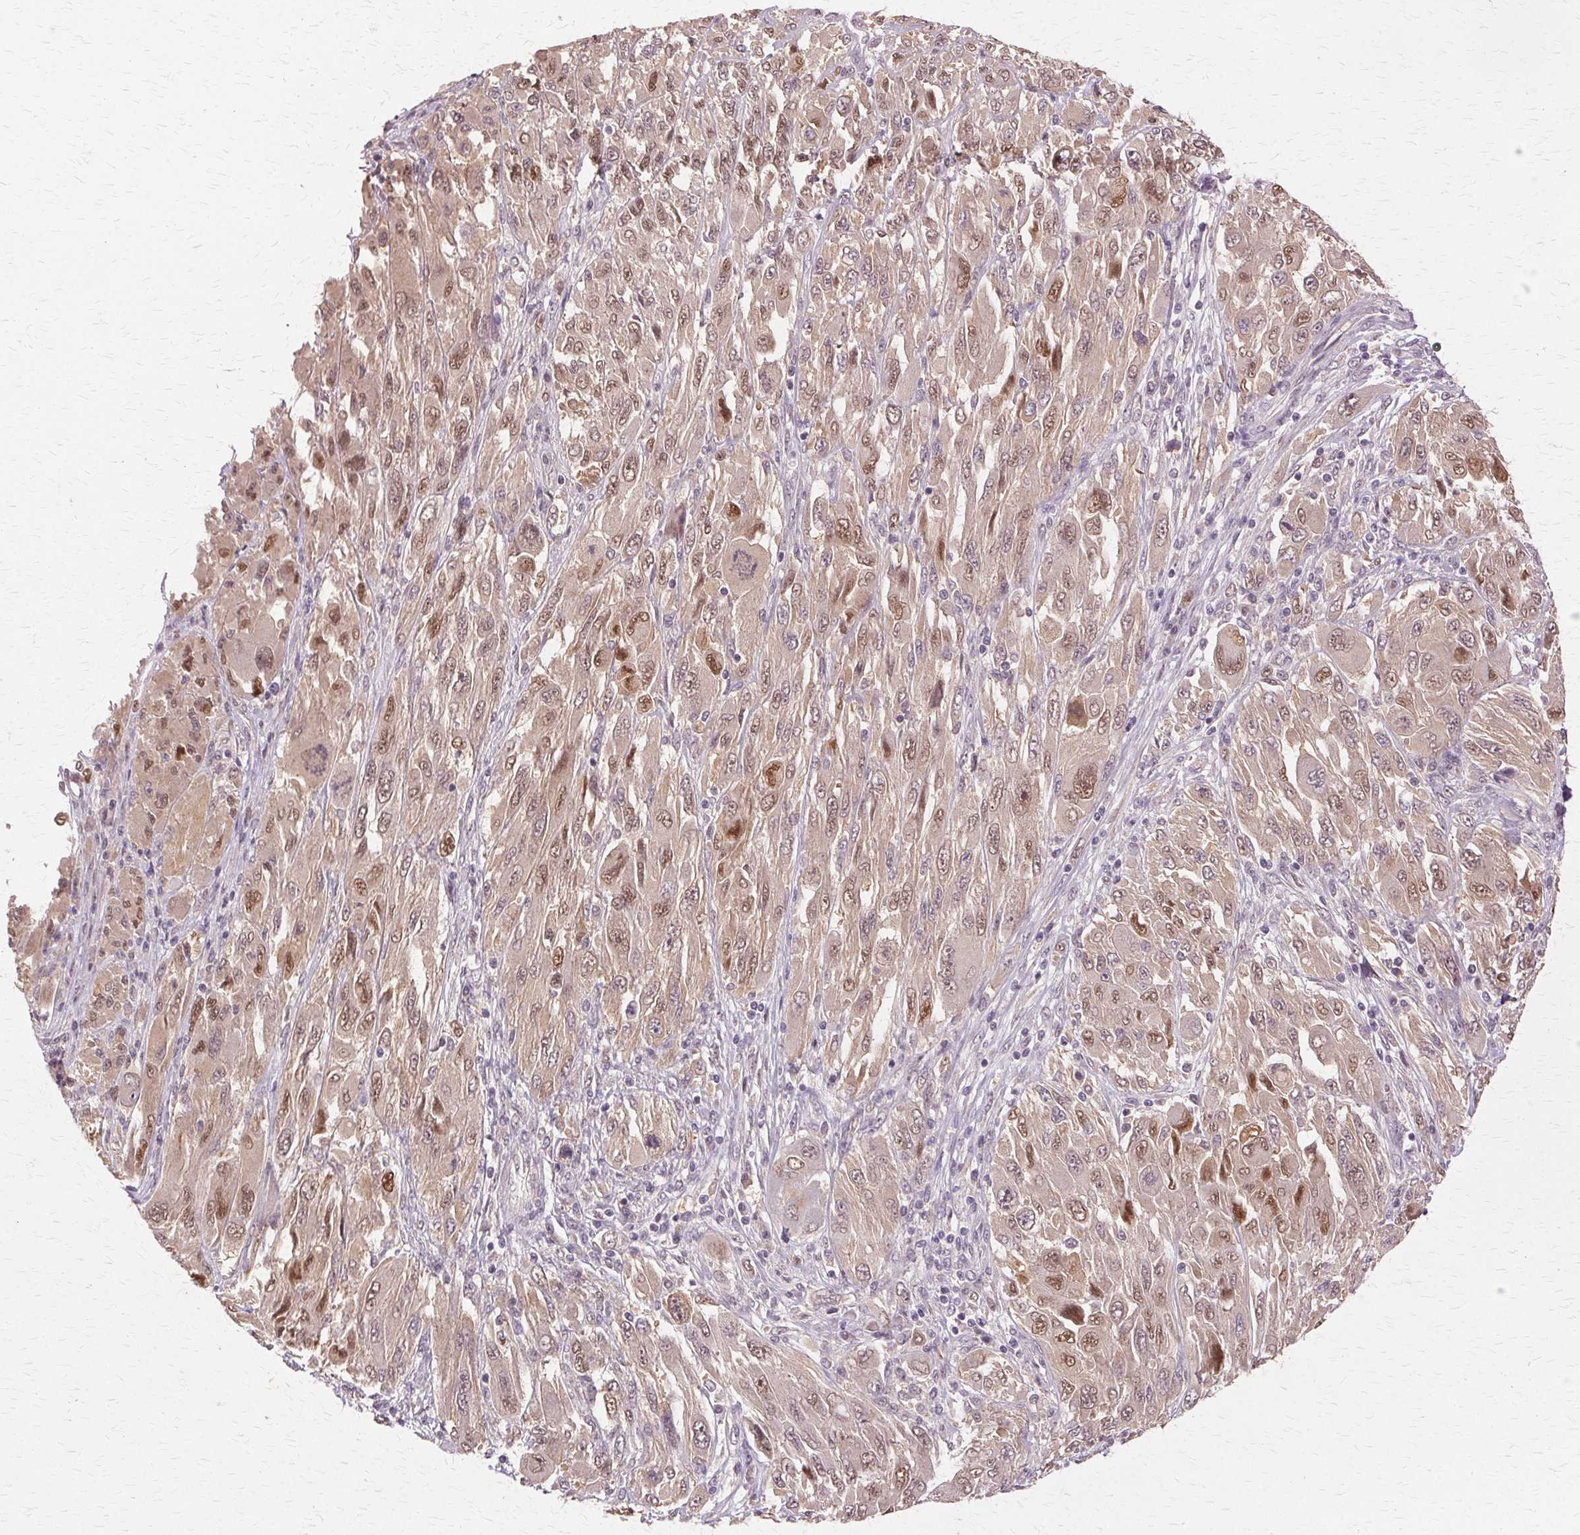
{"staining": {"intensity": "moderate", "quantity": ">75%", "location": "cytoplasmic/membranous,nuclear"}, "tissue": "melanoma", "cell_type": "Tumor cells", "image_type": "cancer", "snomed": [{"axis": "morphology", "description": "Malignant melanoma, NOS"}, {"axis": "topography", "description": "Skin"}], "caption": "Immunohistochemistry (IHC) staining of malignant melanoma, which displays medium levels of moderate cytoplasmic/membranous and nuclear staining in approximately >75% of tumor cells indicating moderate cytoplasmic/membranous and nuclear protein positivity. The staining was performed using DAB (brown) for protein detection and nuclei were counterstained in hematoxylin (blue).", "gene": "PRMT5", "patient": {"sex": "female", "age": 91}}